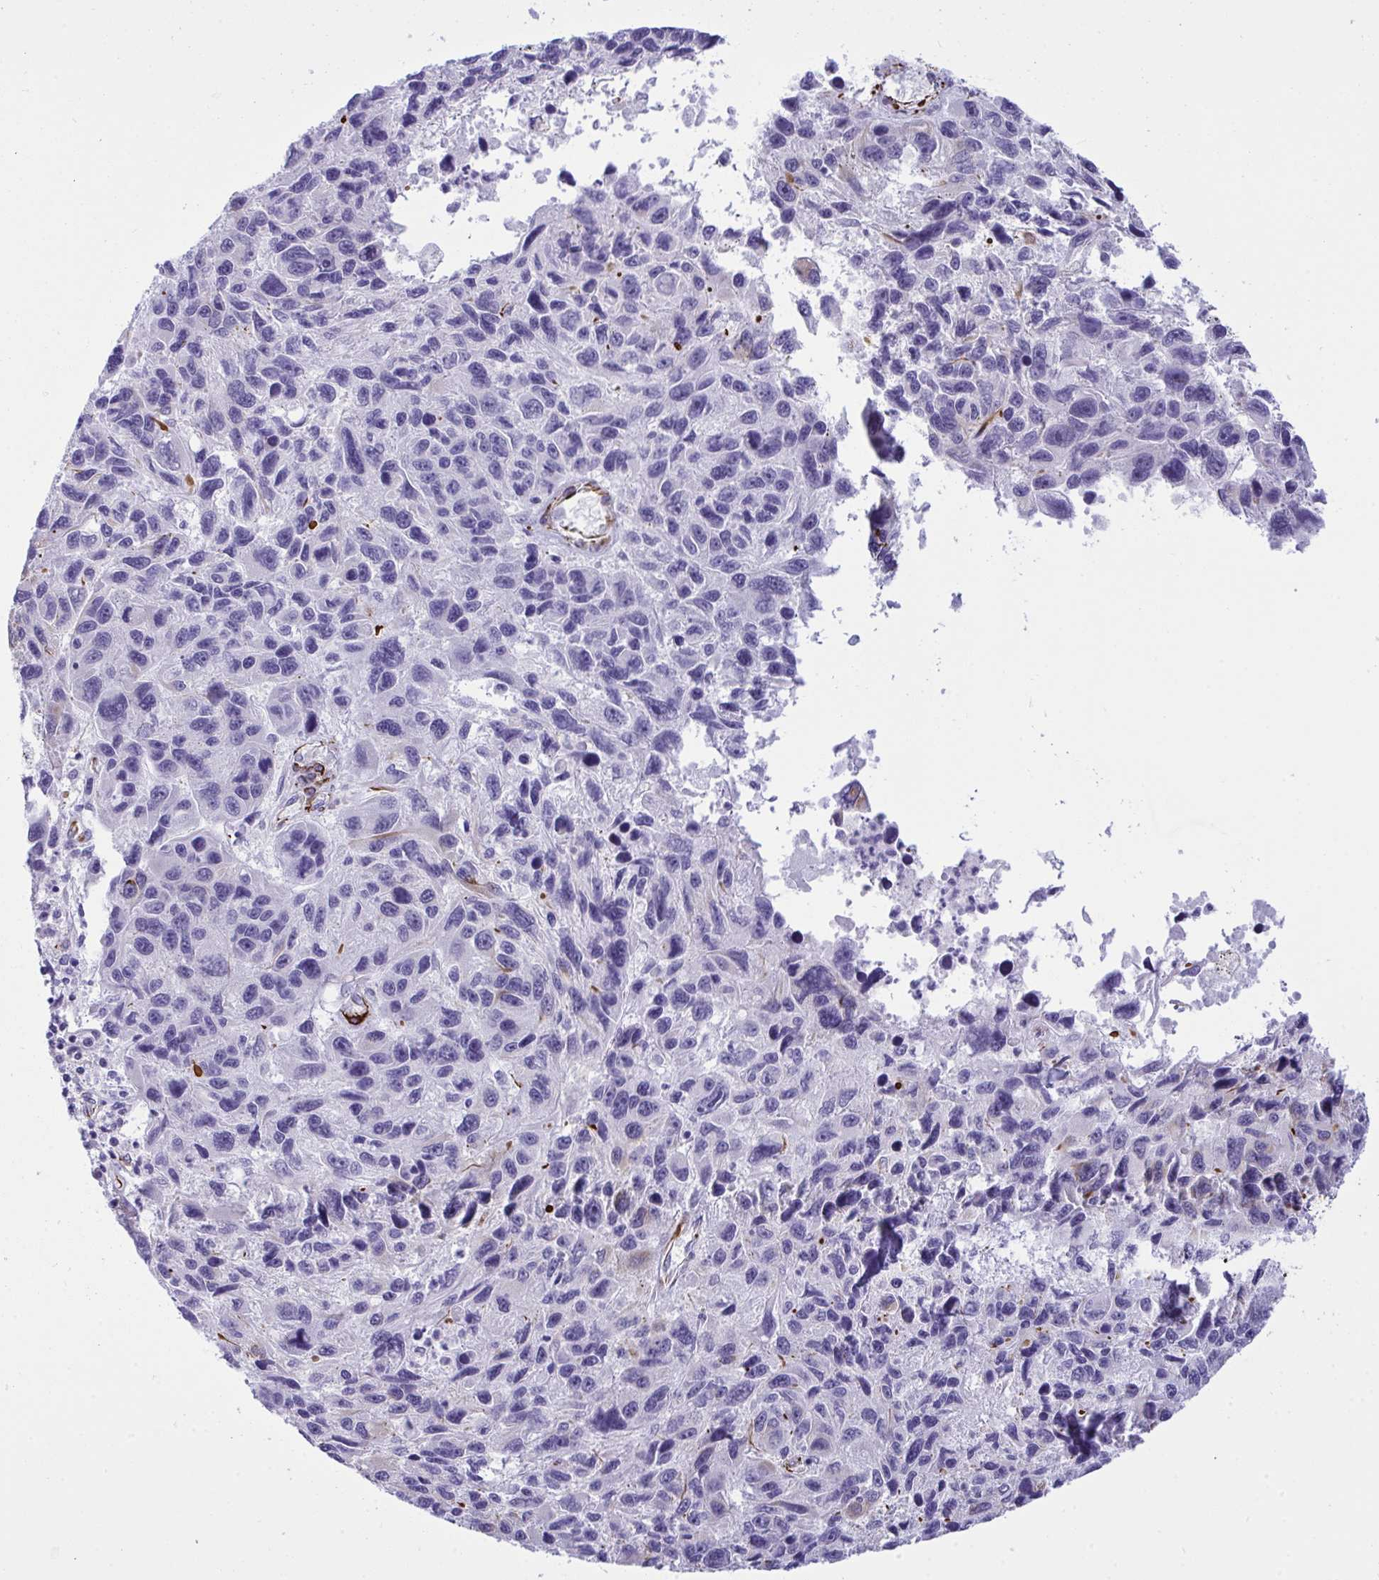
{"staining": {"intensity": "negative", "quantity": "none", "location": "none"}, "tissue": "melanoma", "cell_type": "Tumor cells", "image_type": "cancer", "snomed": [{"axis": "morphology", "description": "Malignant melanoma, NOS"}, {"axis": "topography", "description": "Skin"}], "caption": "IHC histopathology image of human malignant melanoma stained for a protein (brown), which displays no expression in tumor cells.", "gene": "SLC35B1", "patient": {"sex": "male", "age": 53}}